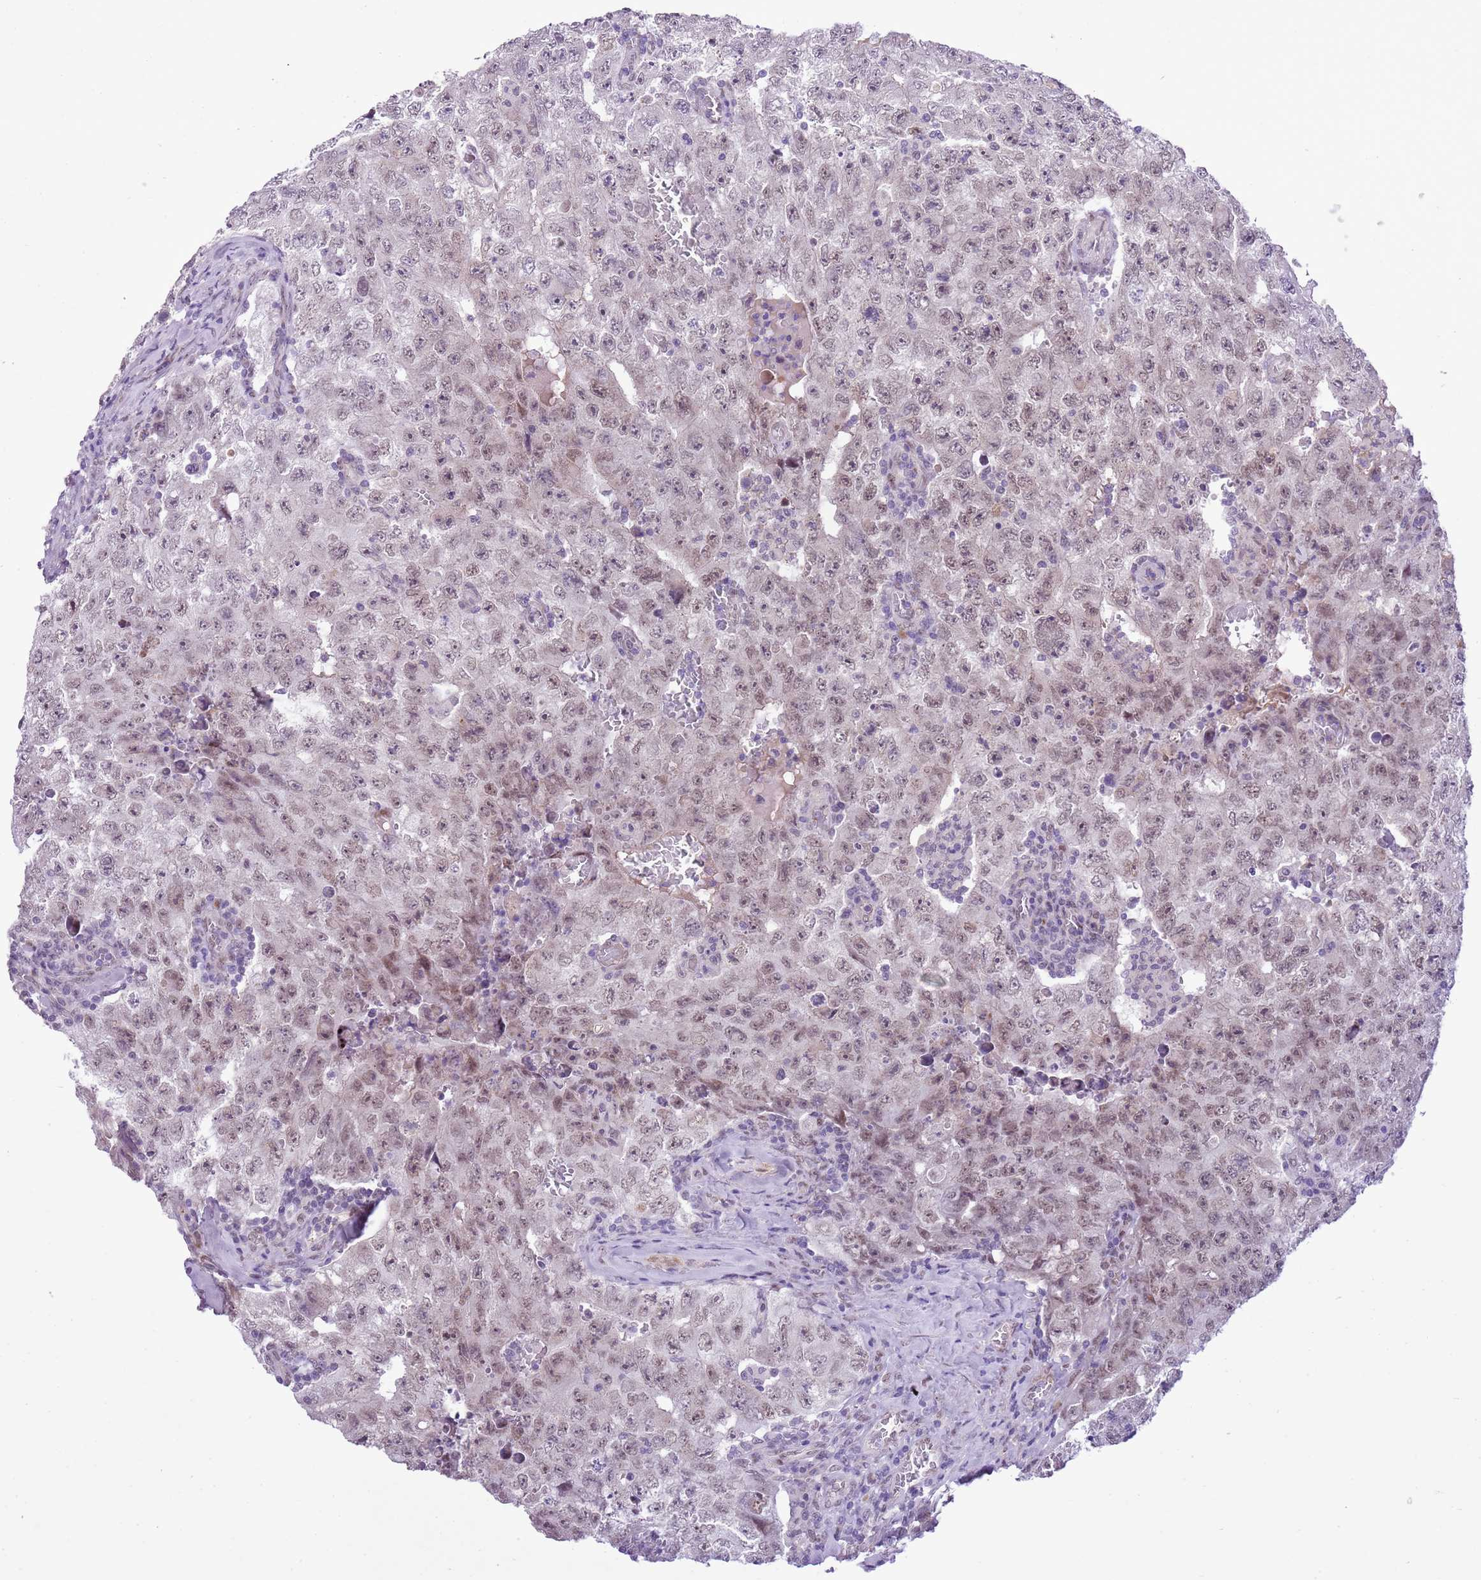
{"staining": {"intensity": "weak", "quantity": "<25%", "location": "nuclear"}, "tissue": "testis cancer", "cell_type": "Tumor cells", "image_type": "cancer", "snomed": [{"axis": "morphology", "description": "Carcinoma, Embryonal, NOS"}, {"axis": "topography", "description": "Testis"}], "caption": "This is an immunohistochemistry (IHC) micrograph of human testis cancer. There is no positivity in tumor cells.", "gene": "NACC2", "patient": {"sex": "male", "age": 17}}